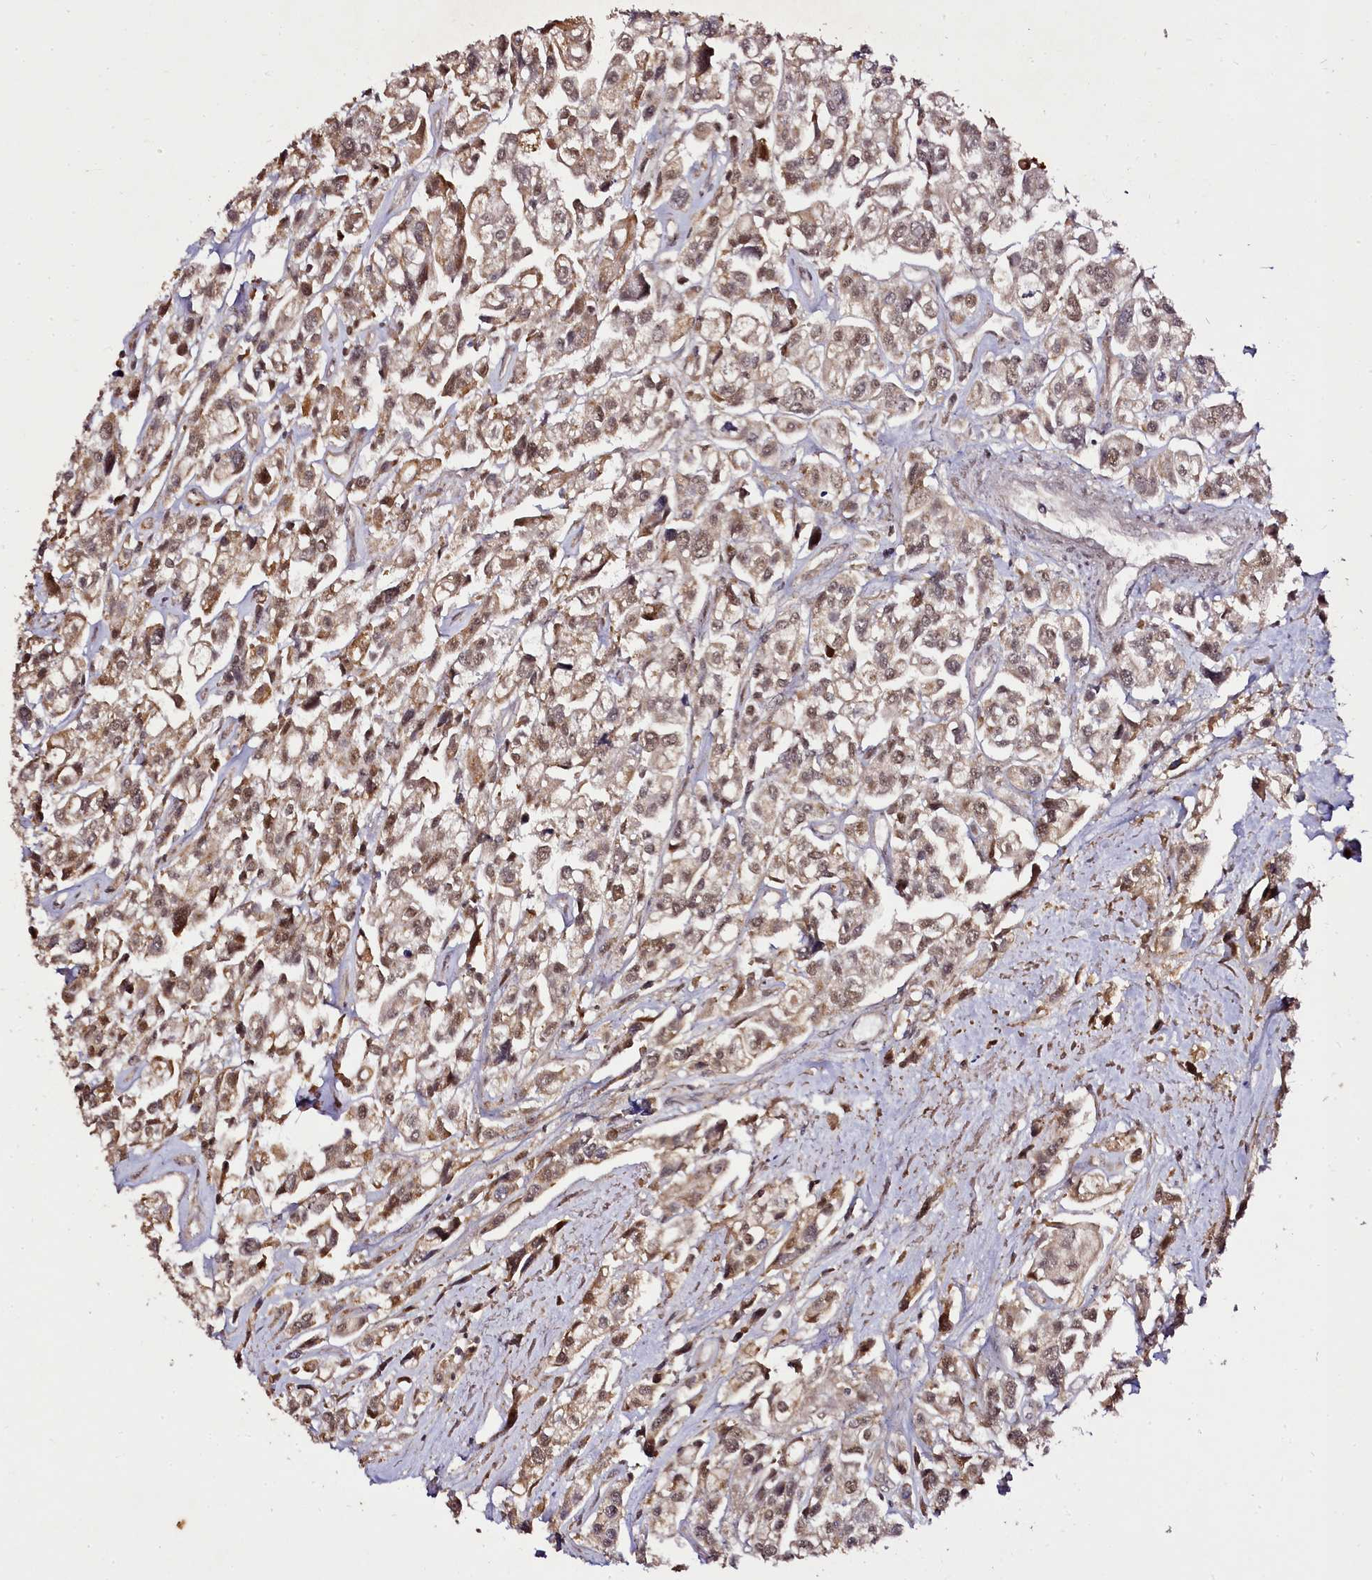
{"staining": {"intensity": "moderate", "quantity": ">75%", "location": "cytoplasmic/membranous,nuclear"}, "tissue": "urothelial cancer", "cell_type": "Tumor cells", "image_type": "cancer", "snomed": [{"axis": "morphology", "description": "Urothelial carcinoma, High grade"}, {"axis": "topography", "description": "Urinary bladder"}], "caption": "Immunohistochemistry (IHC) photomicrograph of neoplastic tissue: human high-grade urothelial carcinoma stained using immunohistochemistry shows medium levels of moderate protein expression localized specifically in the cytoplasmic/membranous and nuclear of tumor cells, appearing as a cytoplasmic/membranous and nuclear brown color.", "gene": "EDIL3", "patient": {"sex": "male", "age": 67}}